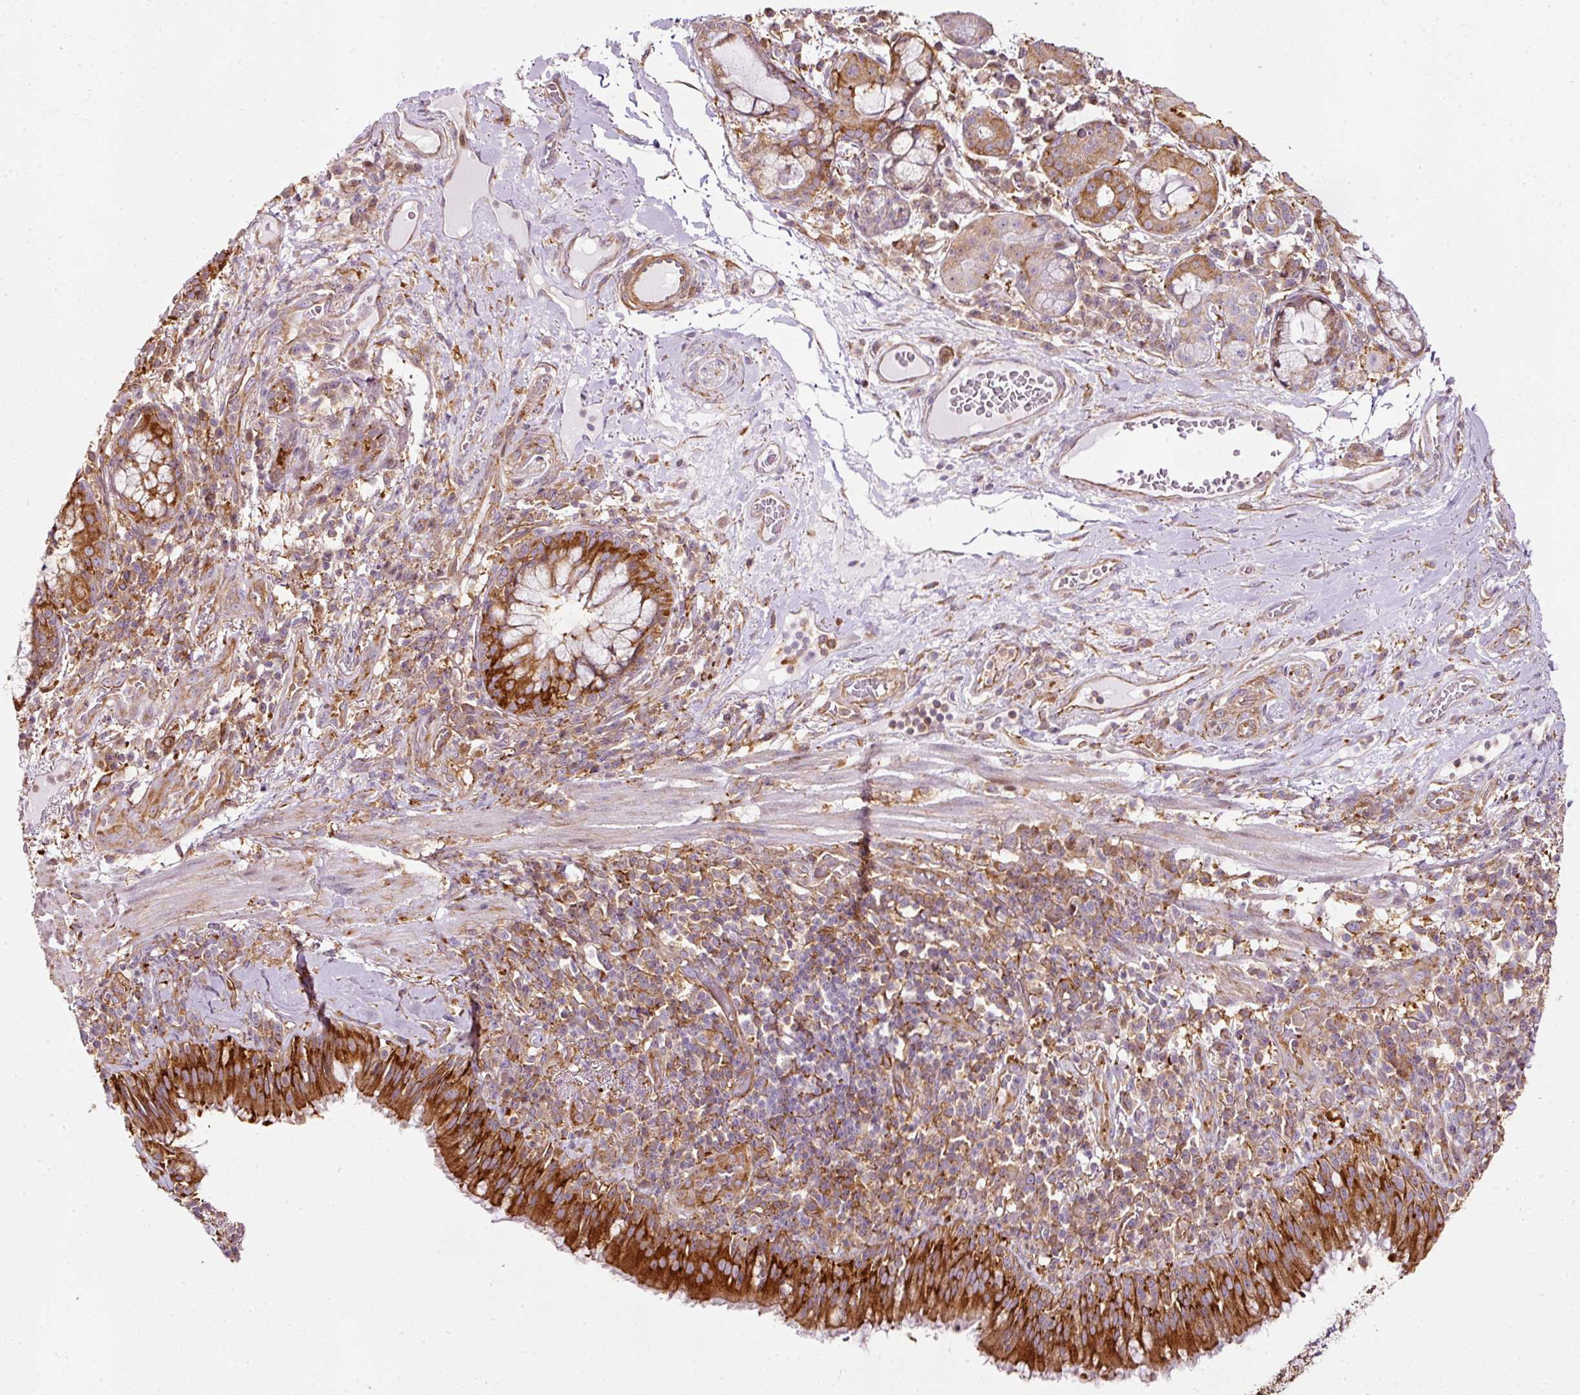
{"staining": {"intensity": "strong", "quantity": ">75%", "location": "cytoplasmic/membranous"}, "tissue": "bronchus", "cell_type": "Respiratory epithelial cells", "image_type": "normal", "snomed": [{"axis": "morphology", "description": "Normal tissue, NOS"}, {"axis": "topography", "description": "Cartilage tissue"}, {"axis": "topography", "description": "Bronchus"}], "caption": "A micrograph of human bronchus stained for a protein shows strong cytoplasmic/membranous brown staining in respiratory epithelial cells.", "gene": "SCNM1", "patient": {"sex": "male", "age": 56}}